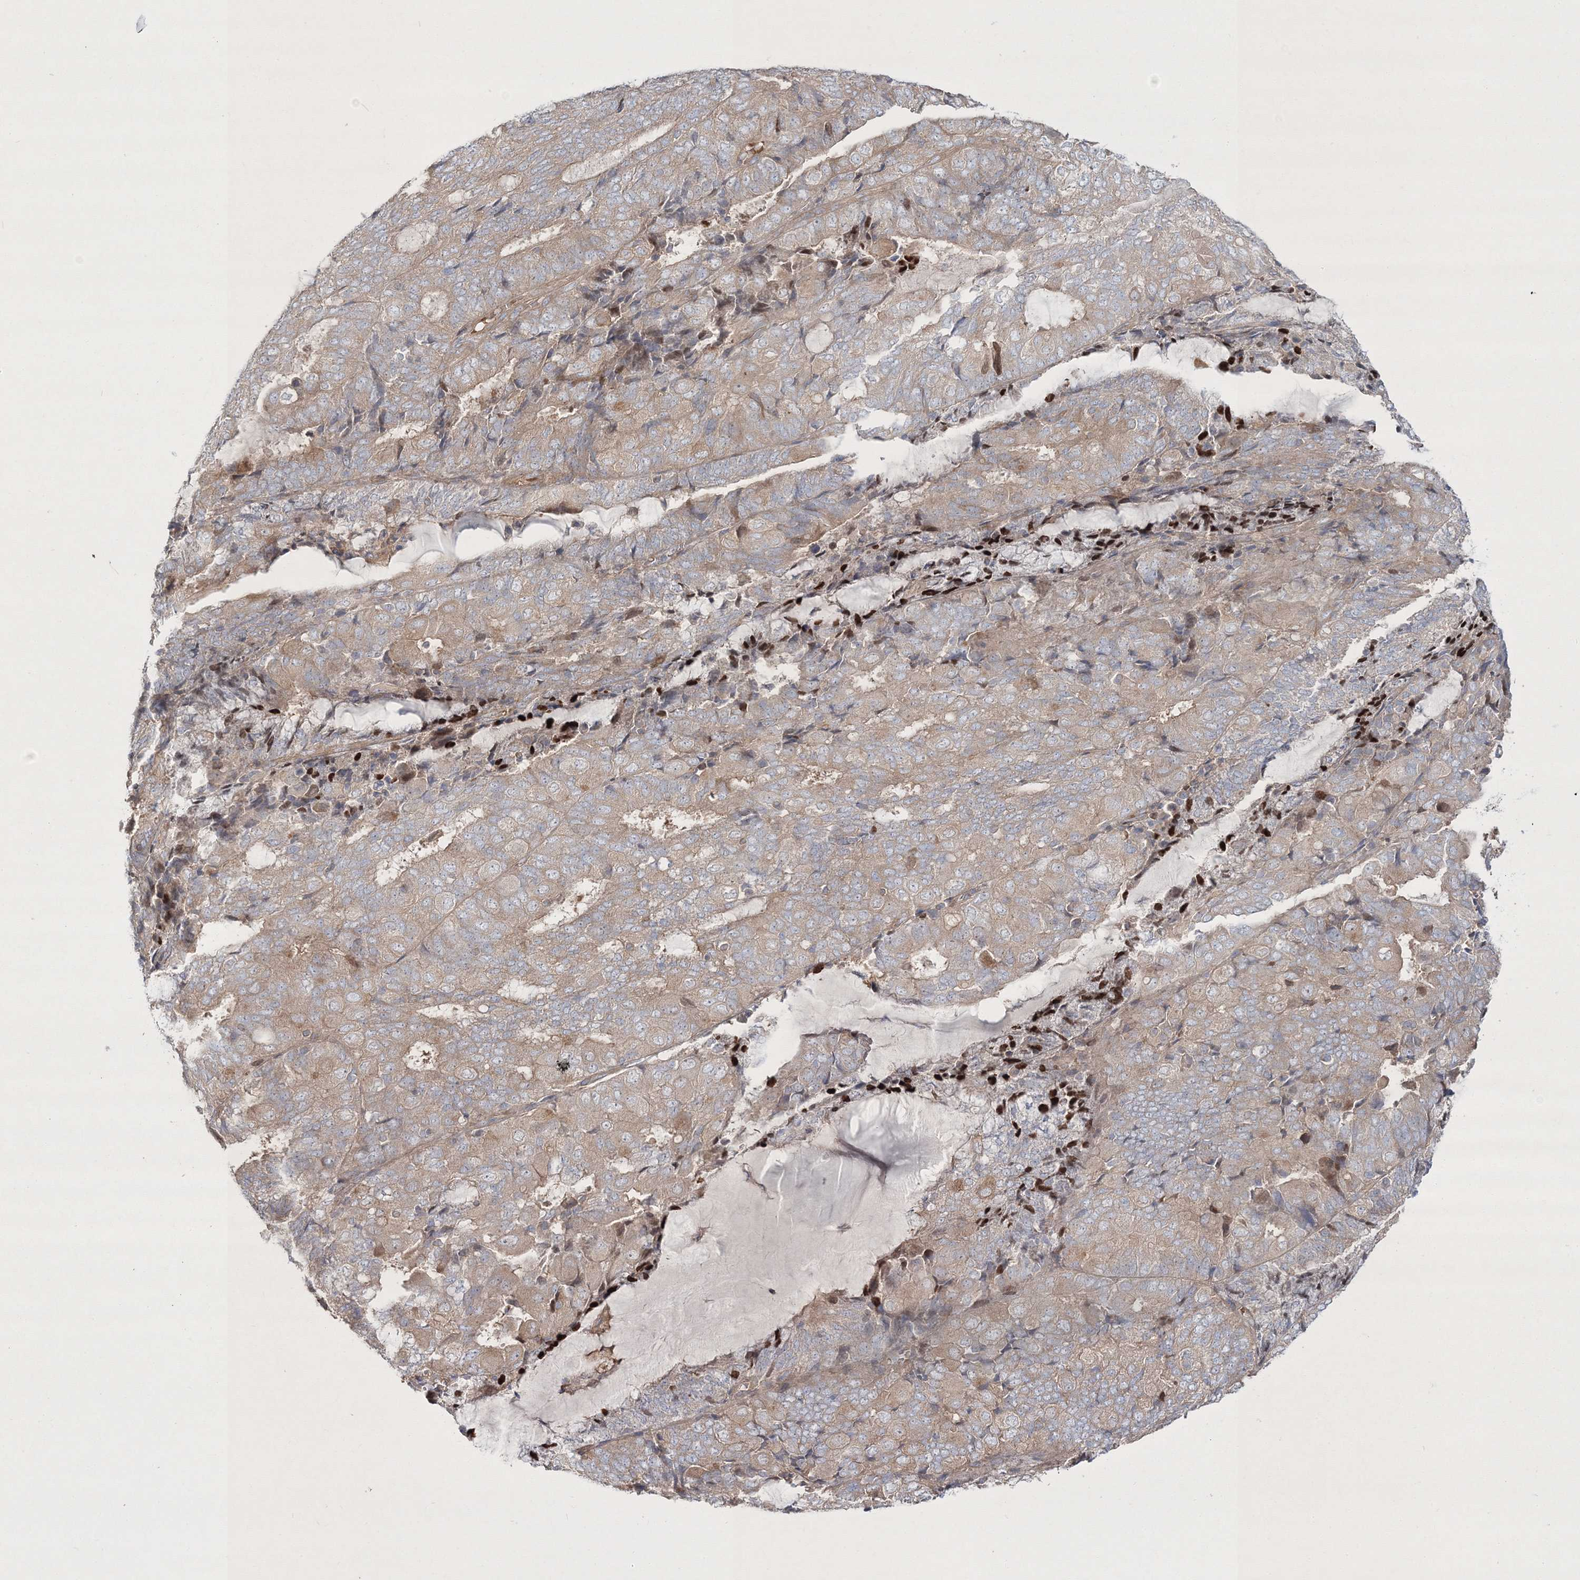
{"staining": {"intensity": "weak", "quantity": ">75%", "location": "cytoplasmic/membranous"}, "tissue": "endometrial cancer", "cell_type": "Tumor cells", "image_type": "cancer", "snomed": [{"axis": "morphology", "description": "Adenocarcinoma, NOS"}, {"axis": "topography", "description": "Endometrium"}], "caption": "Immunohistochemical staining of endometrial cancer (adenocarcinoma) displays weak cytoplasmic/membranous protein positivity in approximately >75% of tumor cells. The staining was performed using DAB to visualize the protein expression in brown, while the nuclei were stained in blue with hematoxylin (Magnification: 20x).", "gene": "ZSWIM6", "patient": {"sex": "female", "age": 81}}